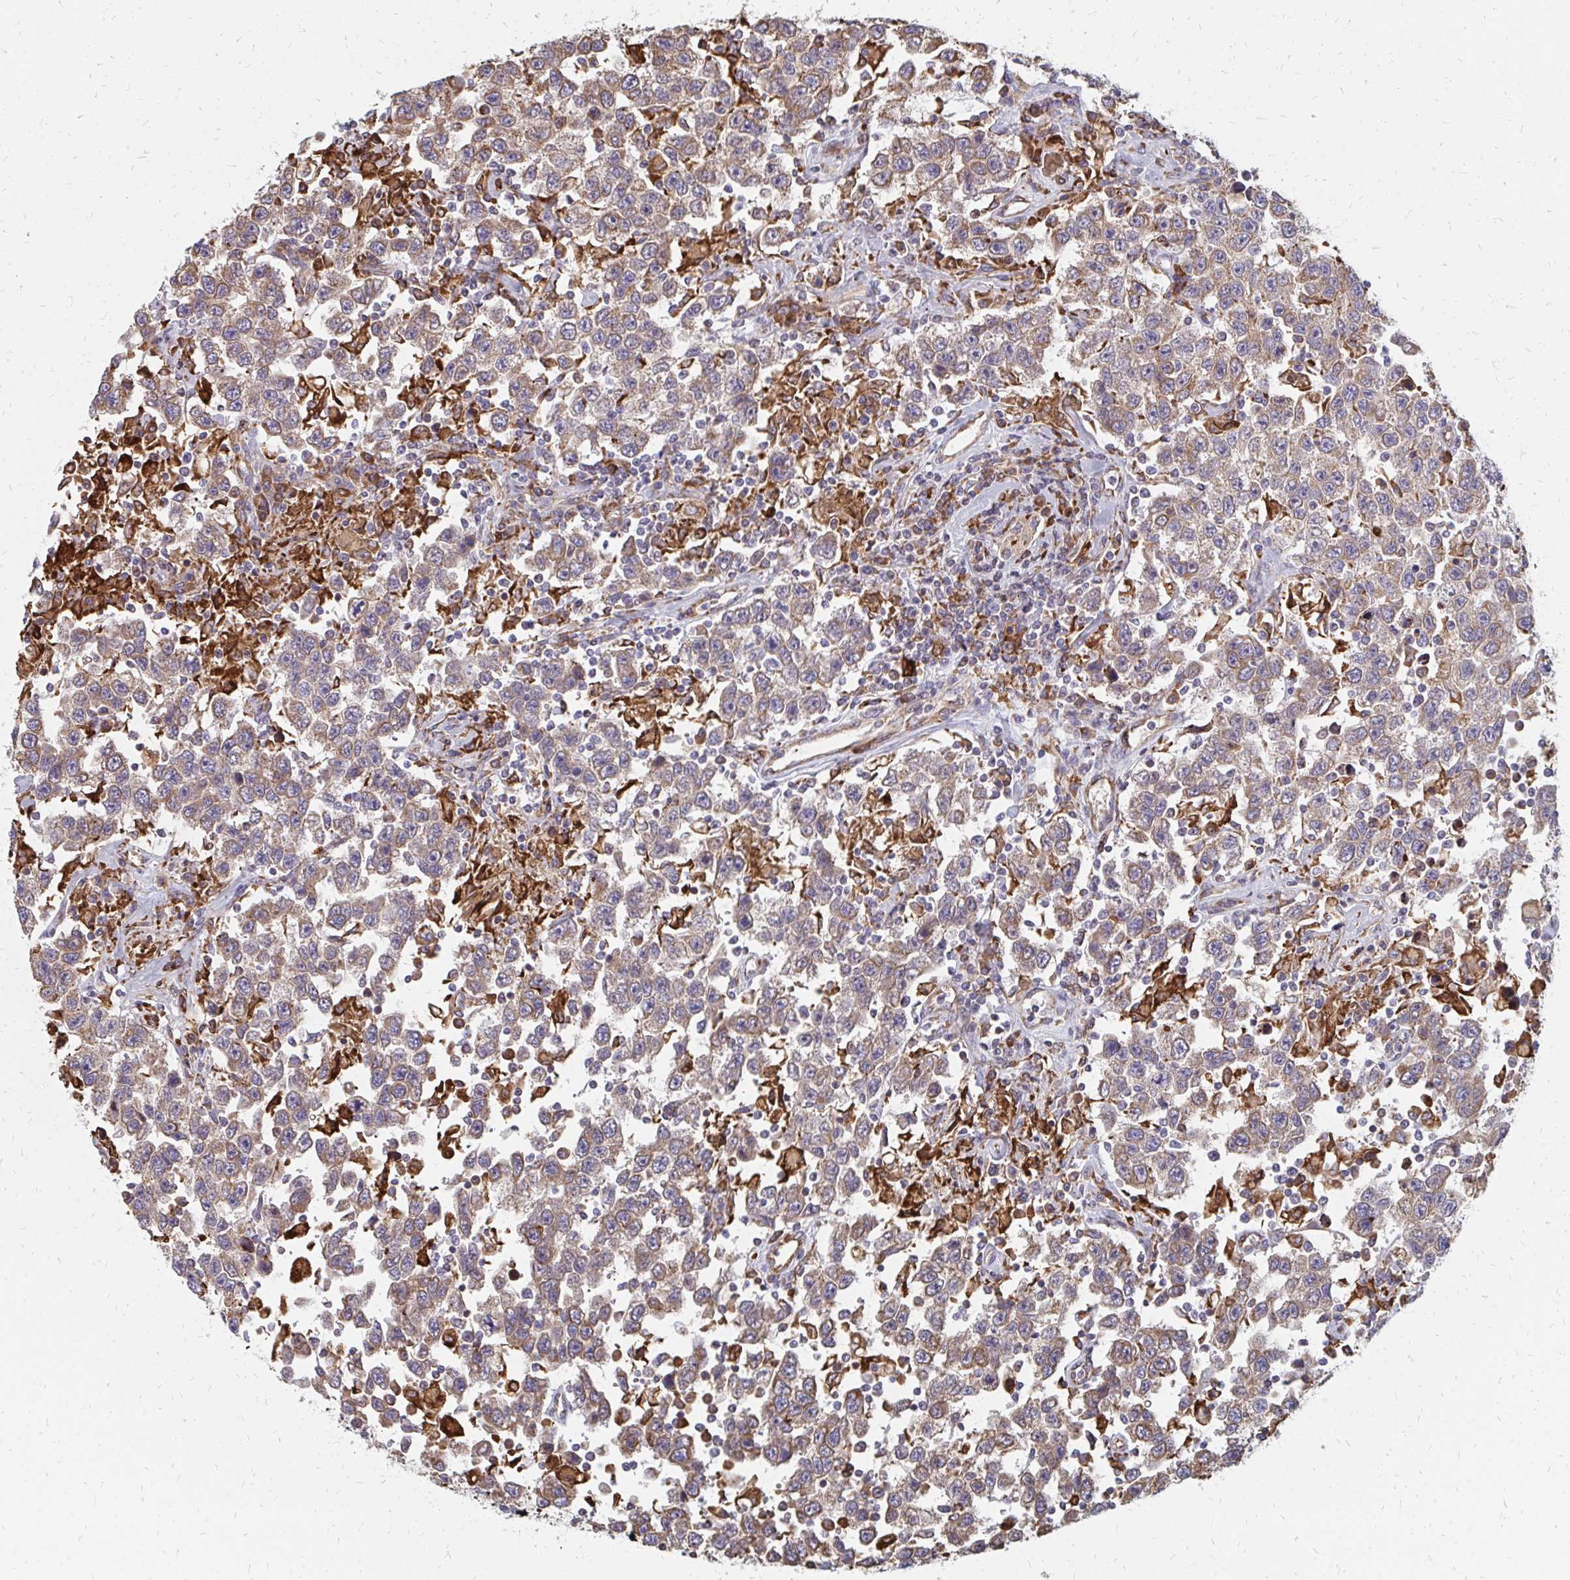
{"staining": {"intensity": "weak", "quantity": ">75%", "location": "cytoplasmic/membranous"}, "tissue": "testis cancer", "cell_type": "Tumor cells", "image_type": "cancer", "snomed": [{"axis": "morphology", "description": "Seminoma, NOS"}, {"axis": "topography", "description": "Testis"}], "caption": "Testis seminoma stained with a protein marker demonstrates weak staining in tumor cells.", "gene": "PPP1R13L", "patient": {"sex": "male", "age": 41}}